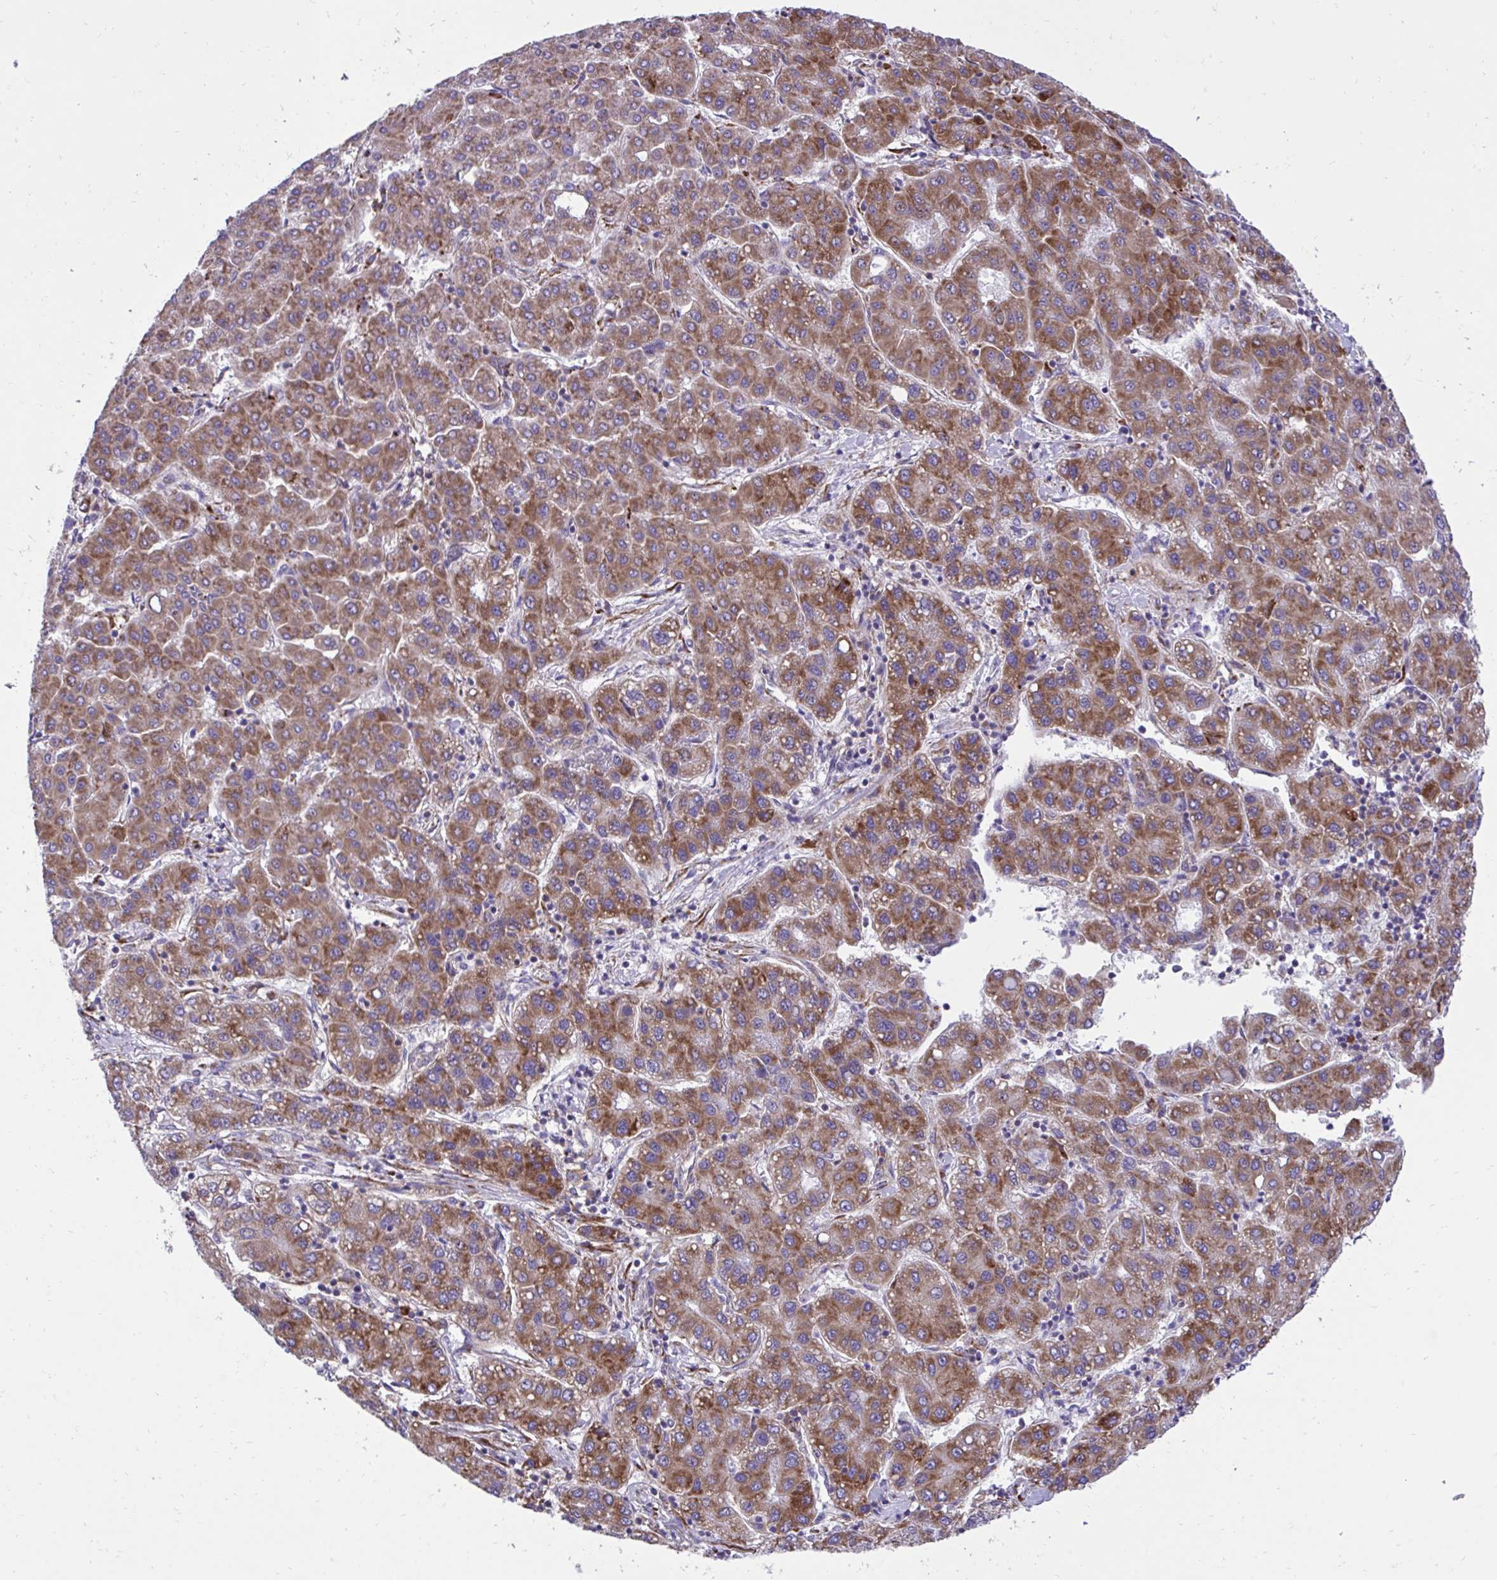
{"staining": {"intensity": "moderate", "quantity": ">75%", "location": "cytoplasmic/membranous"}, "tissue": "liver cancer", "cell_type": "Tumor cells", "image_type": "cancer", "snomed": [{"axis": "morphology", "description": "Carcinoma, Hepatocellular, NOS"}, {"axis": "topography", "description": "Liver"}], "caption": "Moderate cytoplasmic/membranous expression for a protein is seen in approximately >75% of tumor cells of liver hepatocellular carcinoma using immunohistochemistry.", "gene": "RPS15", "patient": {"sex": "male", "age": 65}}